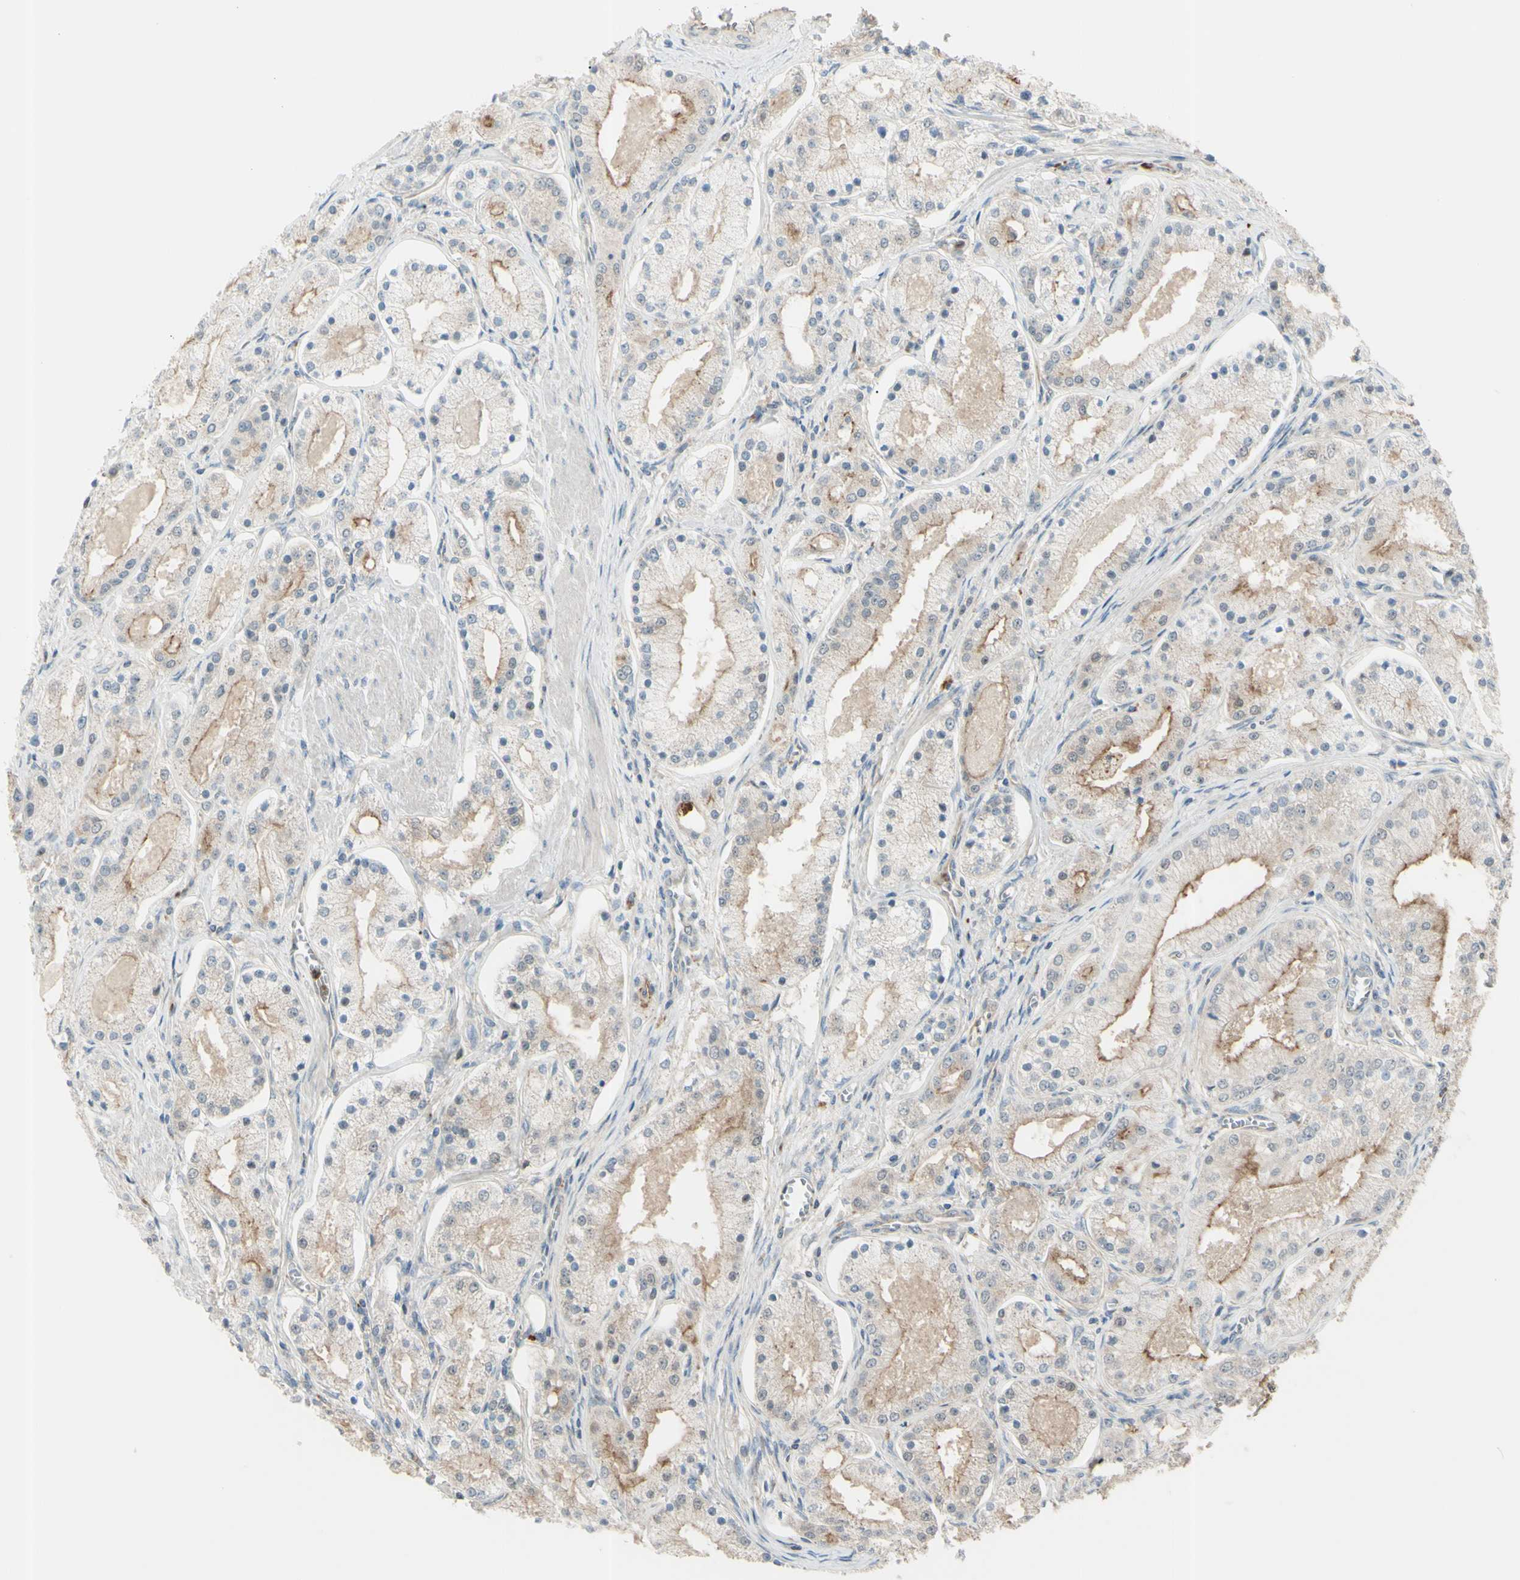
{"staining": {"intensity": "weak", "quantity": "25%-75%", "location": "cytoplasmic/membranous"}, "tissue": "prostate cancer", "cell_type": "Tumor cells", "image_type": "cancer", "snomed": [{"axis": "morphology", "description": "Adenocarcinoma, High grade"}, {"axis": "topography", "description": "Prostate"}], "caption": "High-magnification brightfield microscopy of prostate cancer (high-grade adenocarcinoma) stained with DAB (brown) and counterstained with hematoxylin (blue). tumor cells exhibit weak cytoplasmic/membranous positivity is seen in approximately25%-75% of cells.", "gene": "LMTK2", "patient": {"sex": "male", "age": 66}}